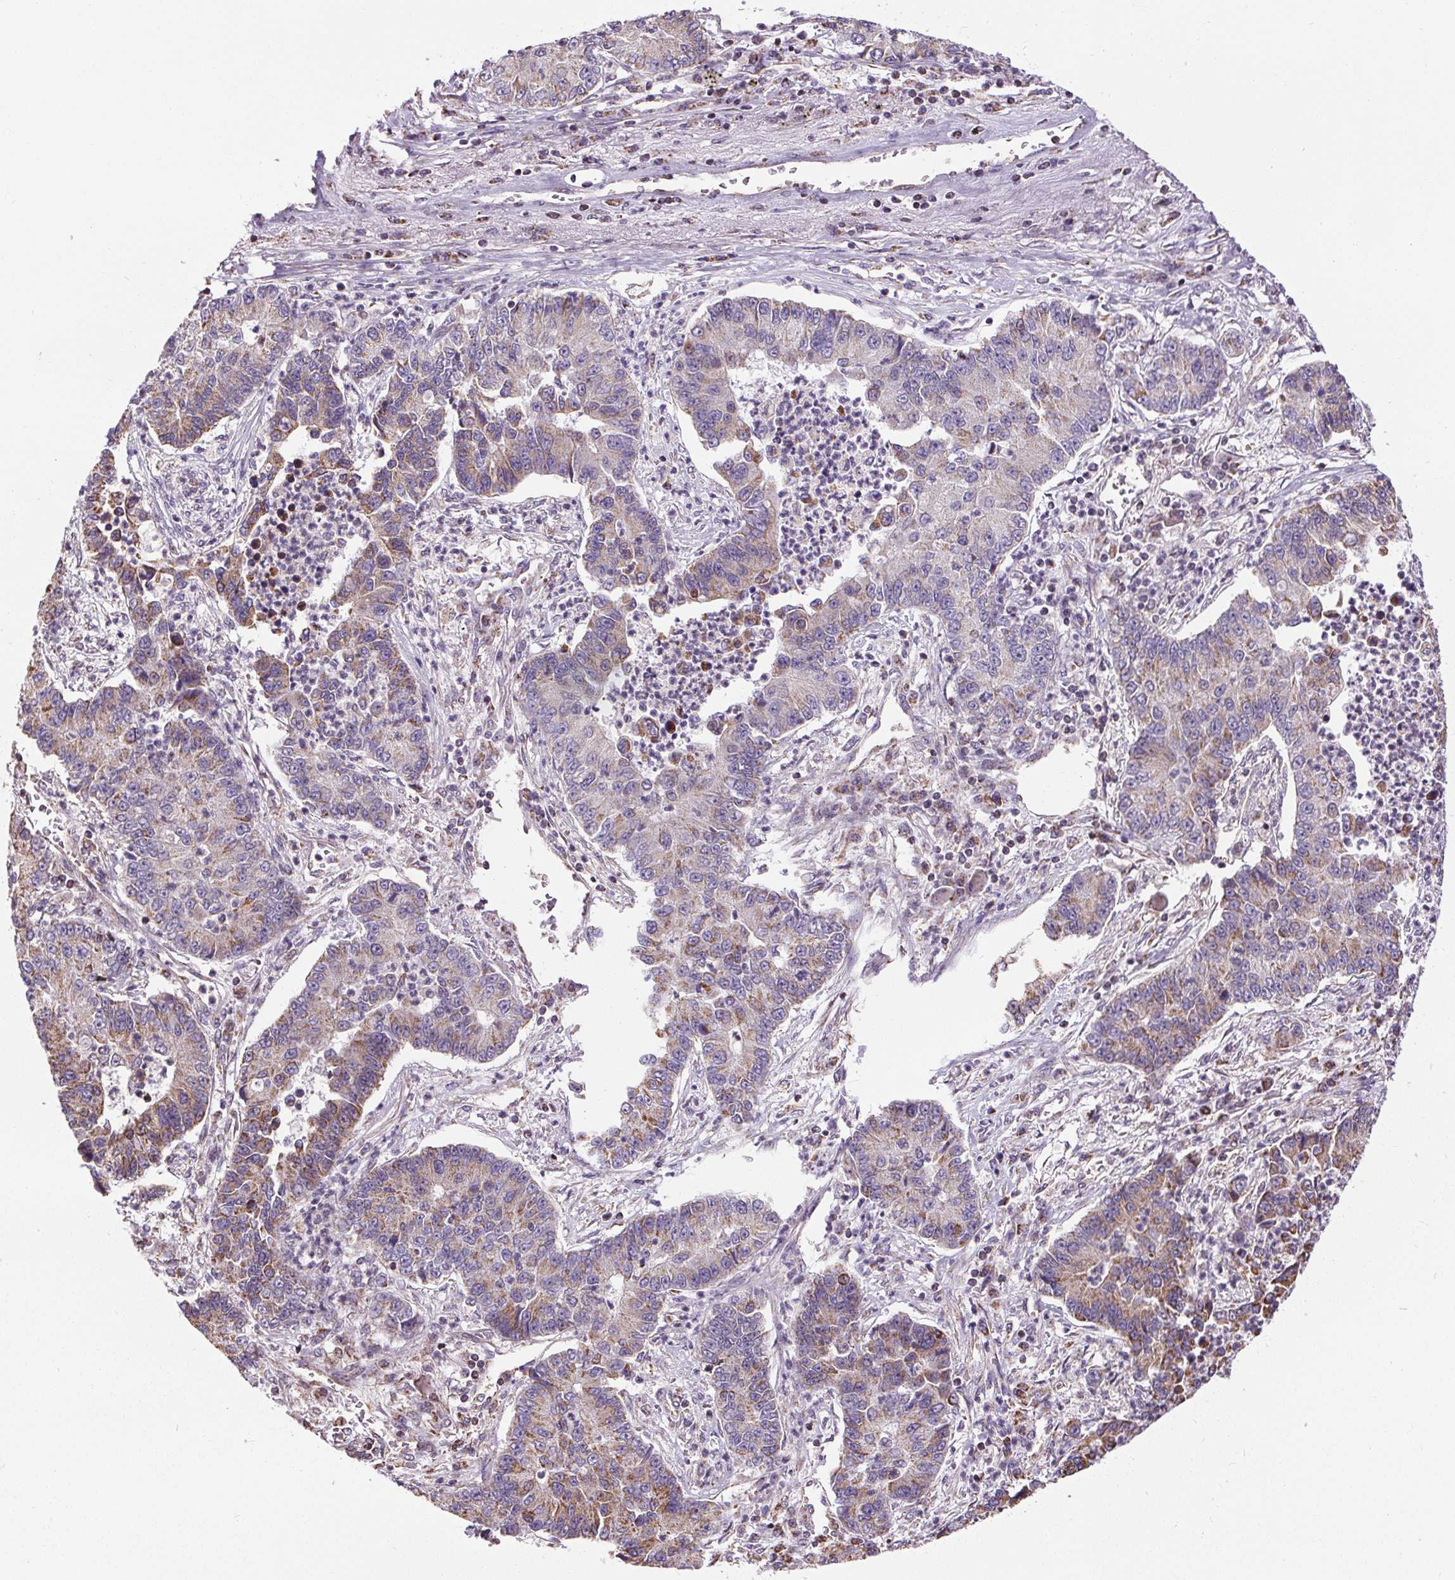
{"staining": {"intensity": "moderate", "quantity": "<25%", "location": "cytoplasmic/membranous"}, "tissue": "lung cancer", "cell_type": "Tumor cells", "image_type": "cancer", "snomed": [{"axis": "morphology", "description": "Adenocarcinoma, NOS"}, {"axis": "topography", "description": "Lung"}], "caption": "High-magnification brightfield microscopy of lung cancer stained with DAB (3,3'-diaminobenzidine) (brown) and counterstained with hematoxylin (blue). tumor cells exhibit moderate cytoplasmic/membranous staining is seen in about<25% of cells. (brown staining indicates protein expression, while blue staining denotes nuclei).", "gene": "ZNF548", "patient": {"sex": "female", "age": 57}}